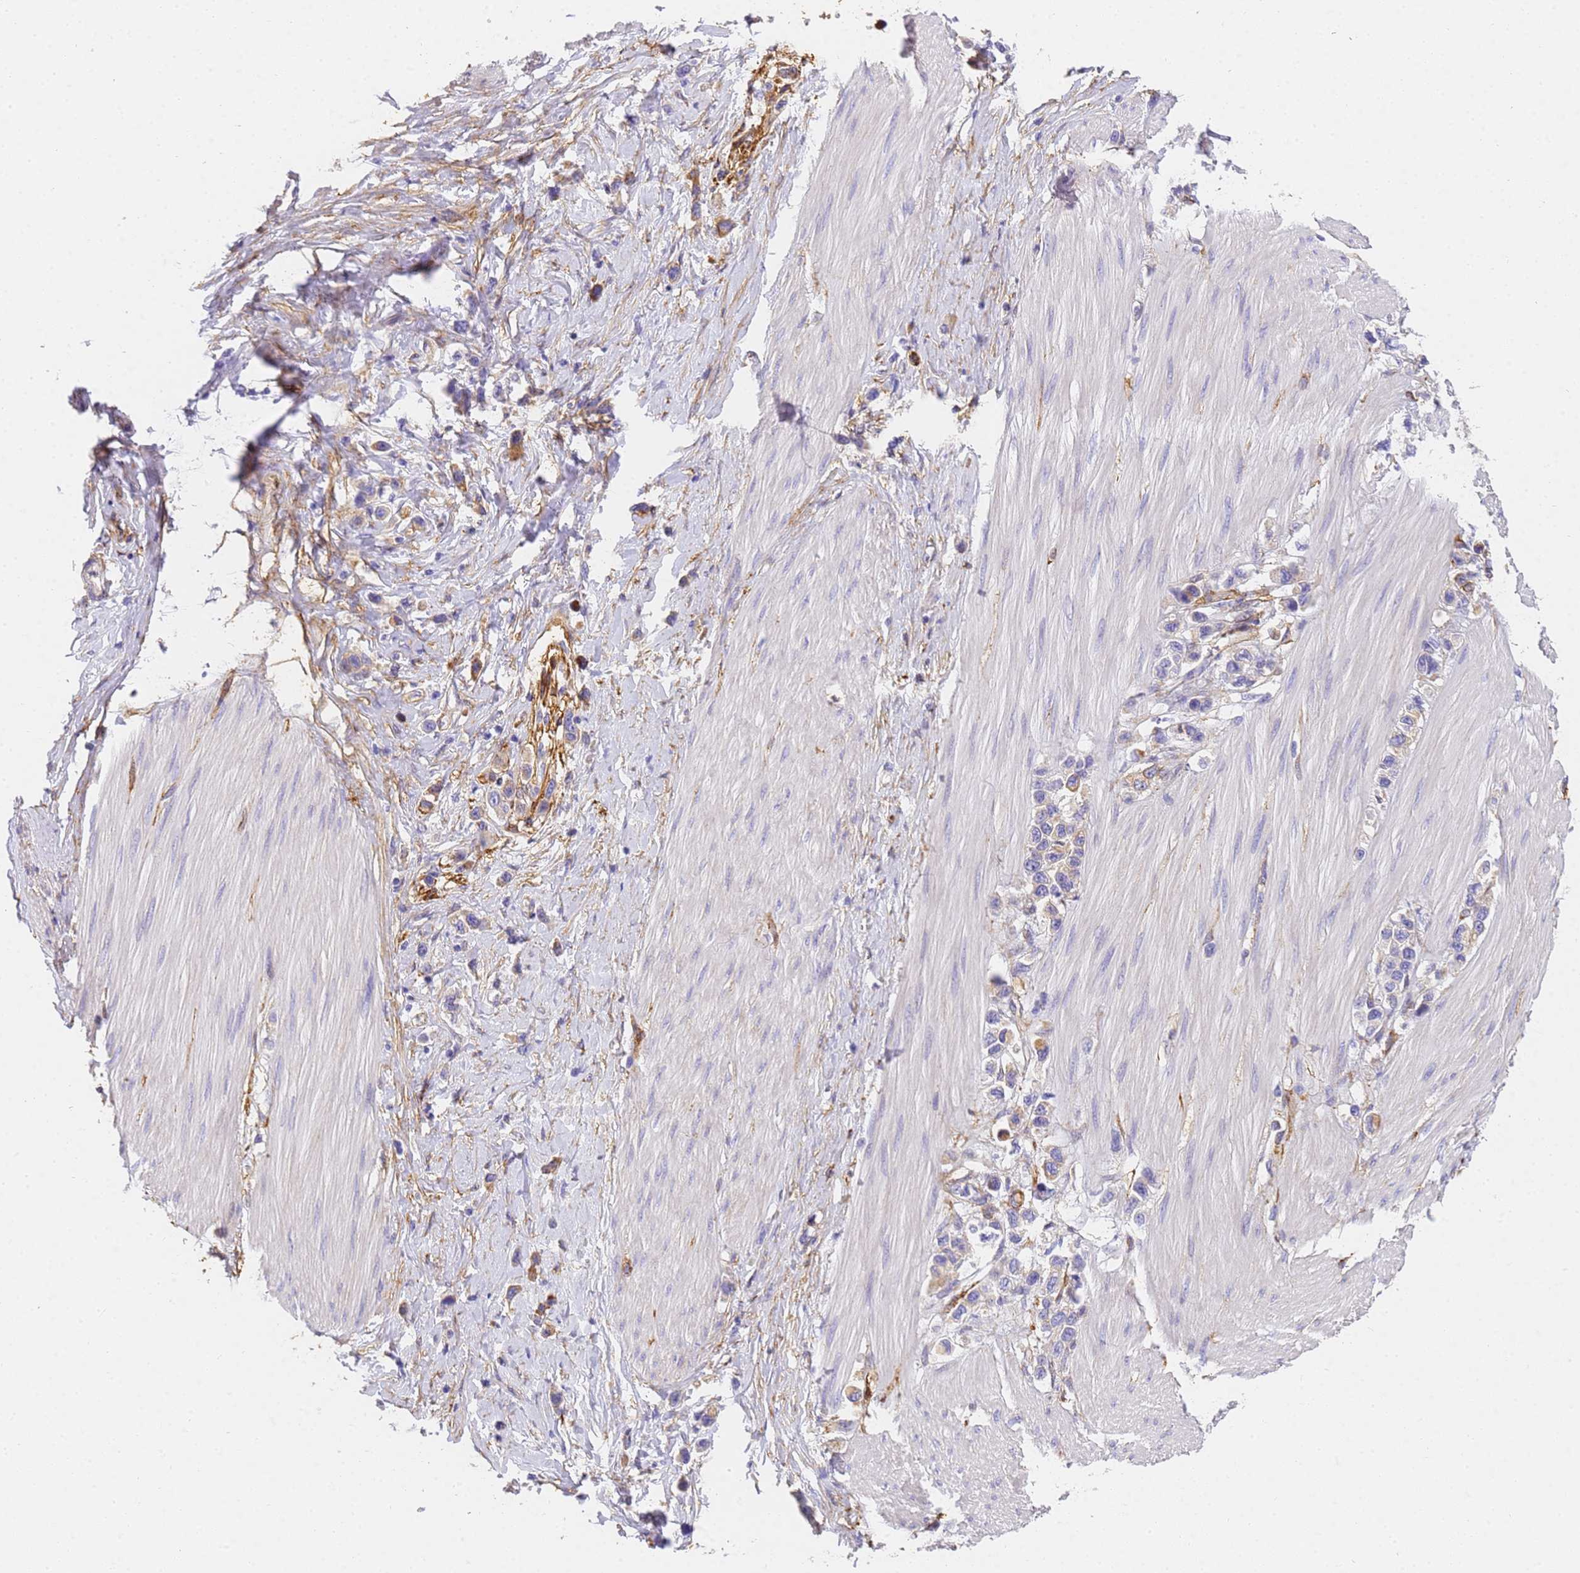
{"staining": {"intensity": "moderate", "quantity": "<25%", "location": "cytoplasmic/membranous"}, "tissue": "stomach cancer", "cell_type": "Tumor cells", "image_type": "cancer", "snomed": [{"axis": "morphology", "description": "Adenocarcinoma, NOS"}, {"axis": "topography", "description": "Stomach"}], "caption": "Immunohistochemical staining of human stomach cancer exhibits moderate cytoplasmic/membranous protein staining in approximately <25% of tumor cells.", "gene": "MVB12A", "patient": {"sex": "female", "age": 65}}